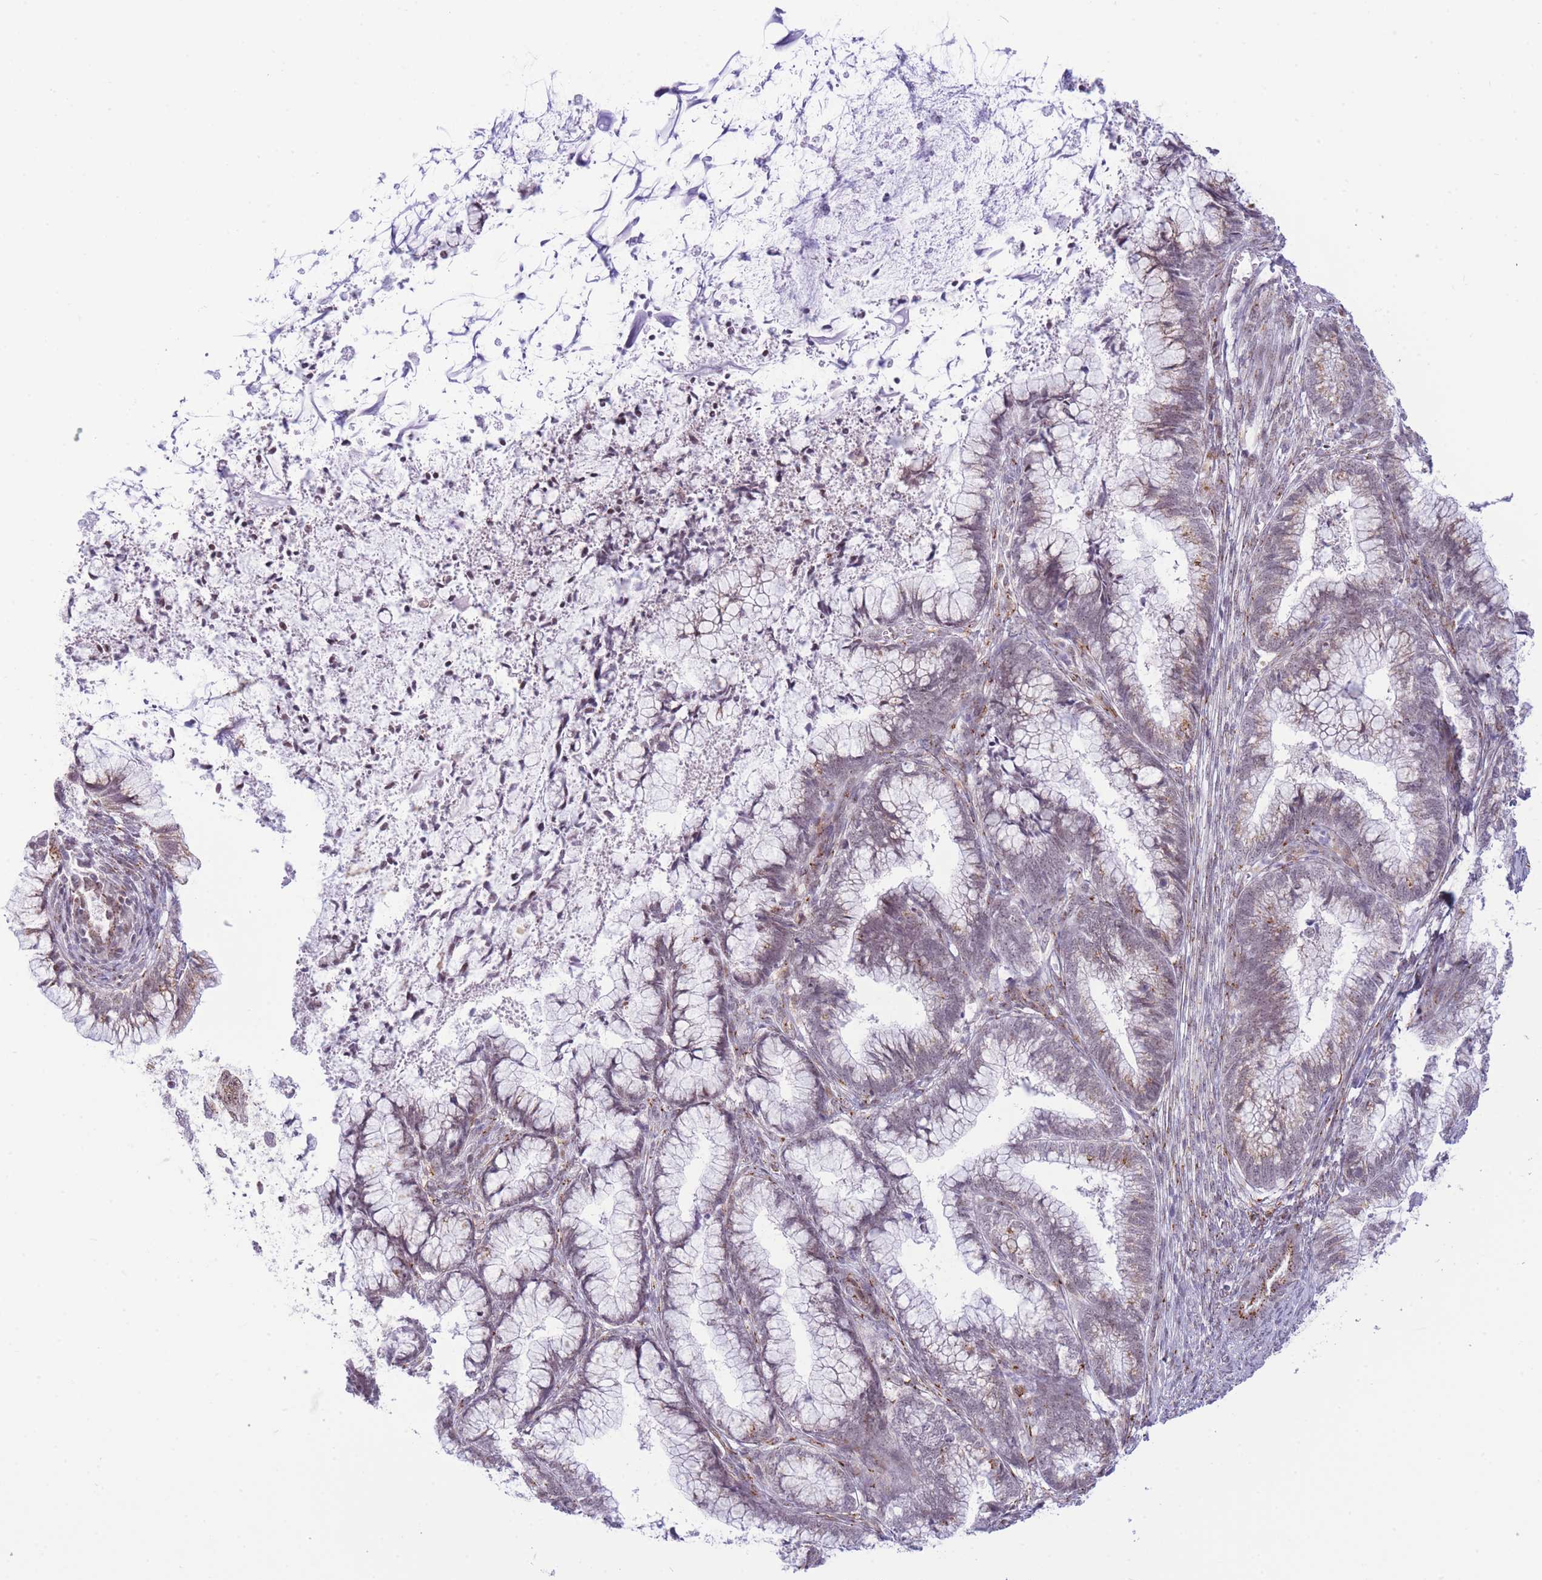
{"staining": {"intensity": "moderate", "quantity": "<25%", "location": "cytoplasmic/membranous,nuclear"}, "tissue": "cervical cancer", "cell_type": "Tumor cells", "image_type": "cancer", "snomed": [{"axis": "morphology", "description": "Adenocarcinoma, NOS"}, {"axis": "topography", "description": "Cervix"}], "caption": "Tumor cells exhibit low levels of moderate cytoplasmic/membranous and nuclear positivity in approximately <25% of cells in cervical adenocarcinoma.", "gene": "INO80C", "patient": {"sex": "female", "age": 44}}